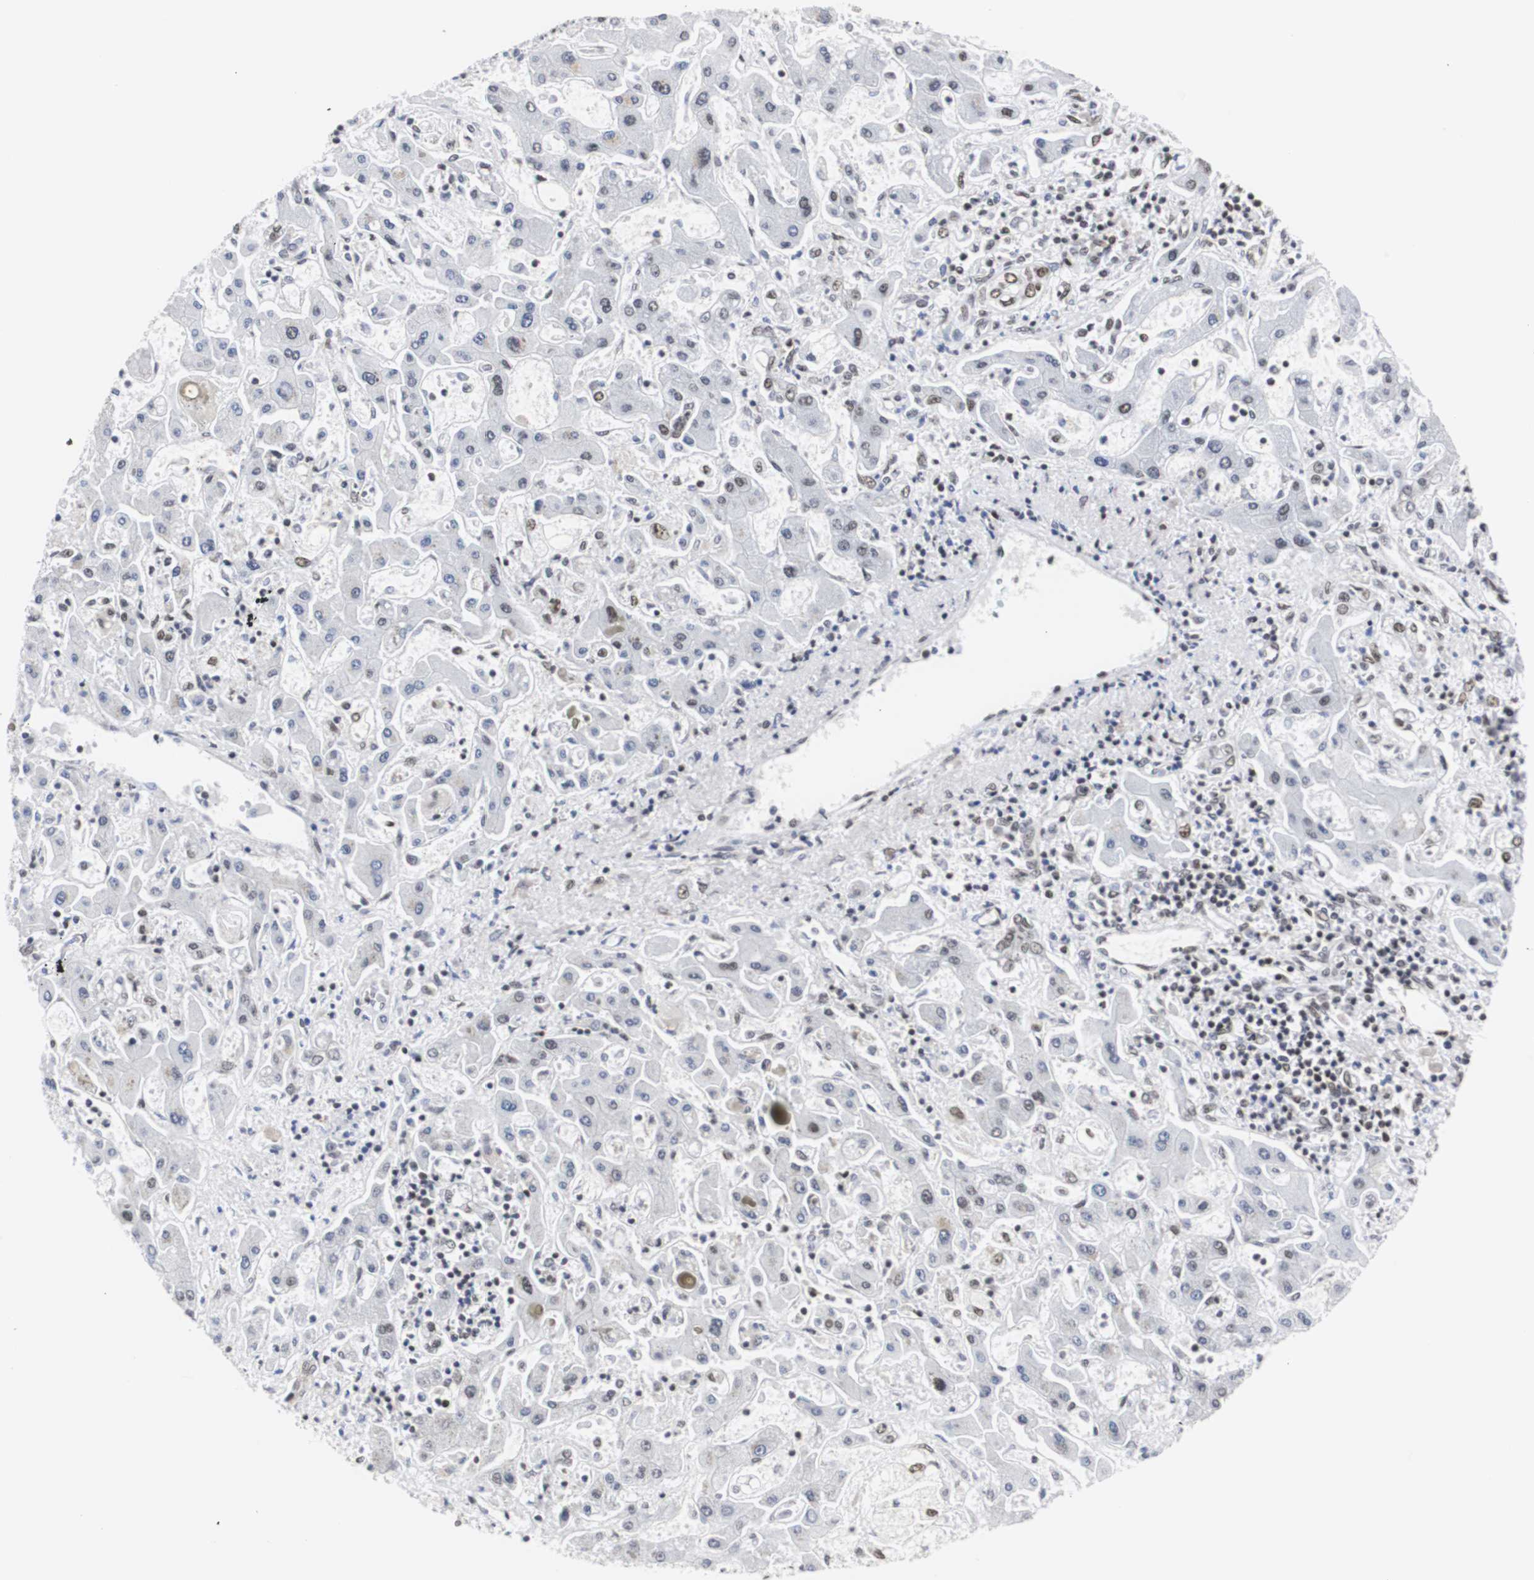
{"staining": {"intensity": "weak", "quantity": "<25%", "location": "nuclear"}, "tissue": "liver cancer", "cell_type": "Tumor cells", "image_type": "cancer", "snomed": [{"axis": "morphology", "description": "Cholangiocarcinoma"}, {"axis": "topography", "description": "Liver"}], "caption": "DAB immunohistochemical staining of human cholangiocarcinoma (liver) shows no significant staining in tumor cells. (Stains: DAB IHC with hematoxylin counter stain, Microscopy: brightfield microscopy at high magnification).", "gene": "HNRNPH2", "patient": {"sex": "male", "age": 50}}